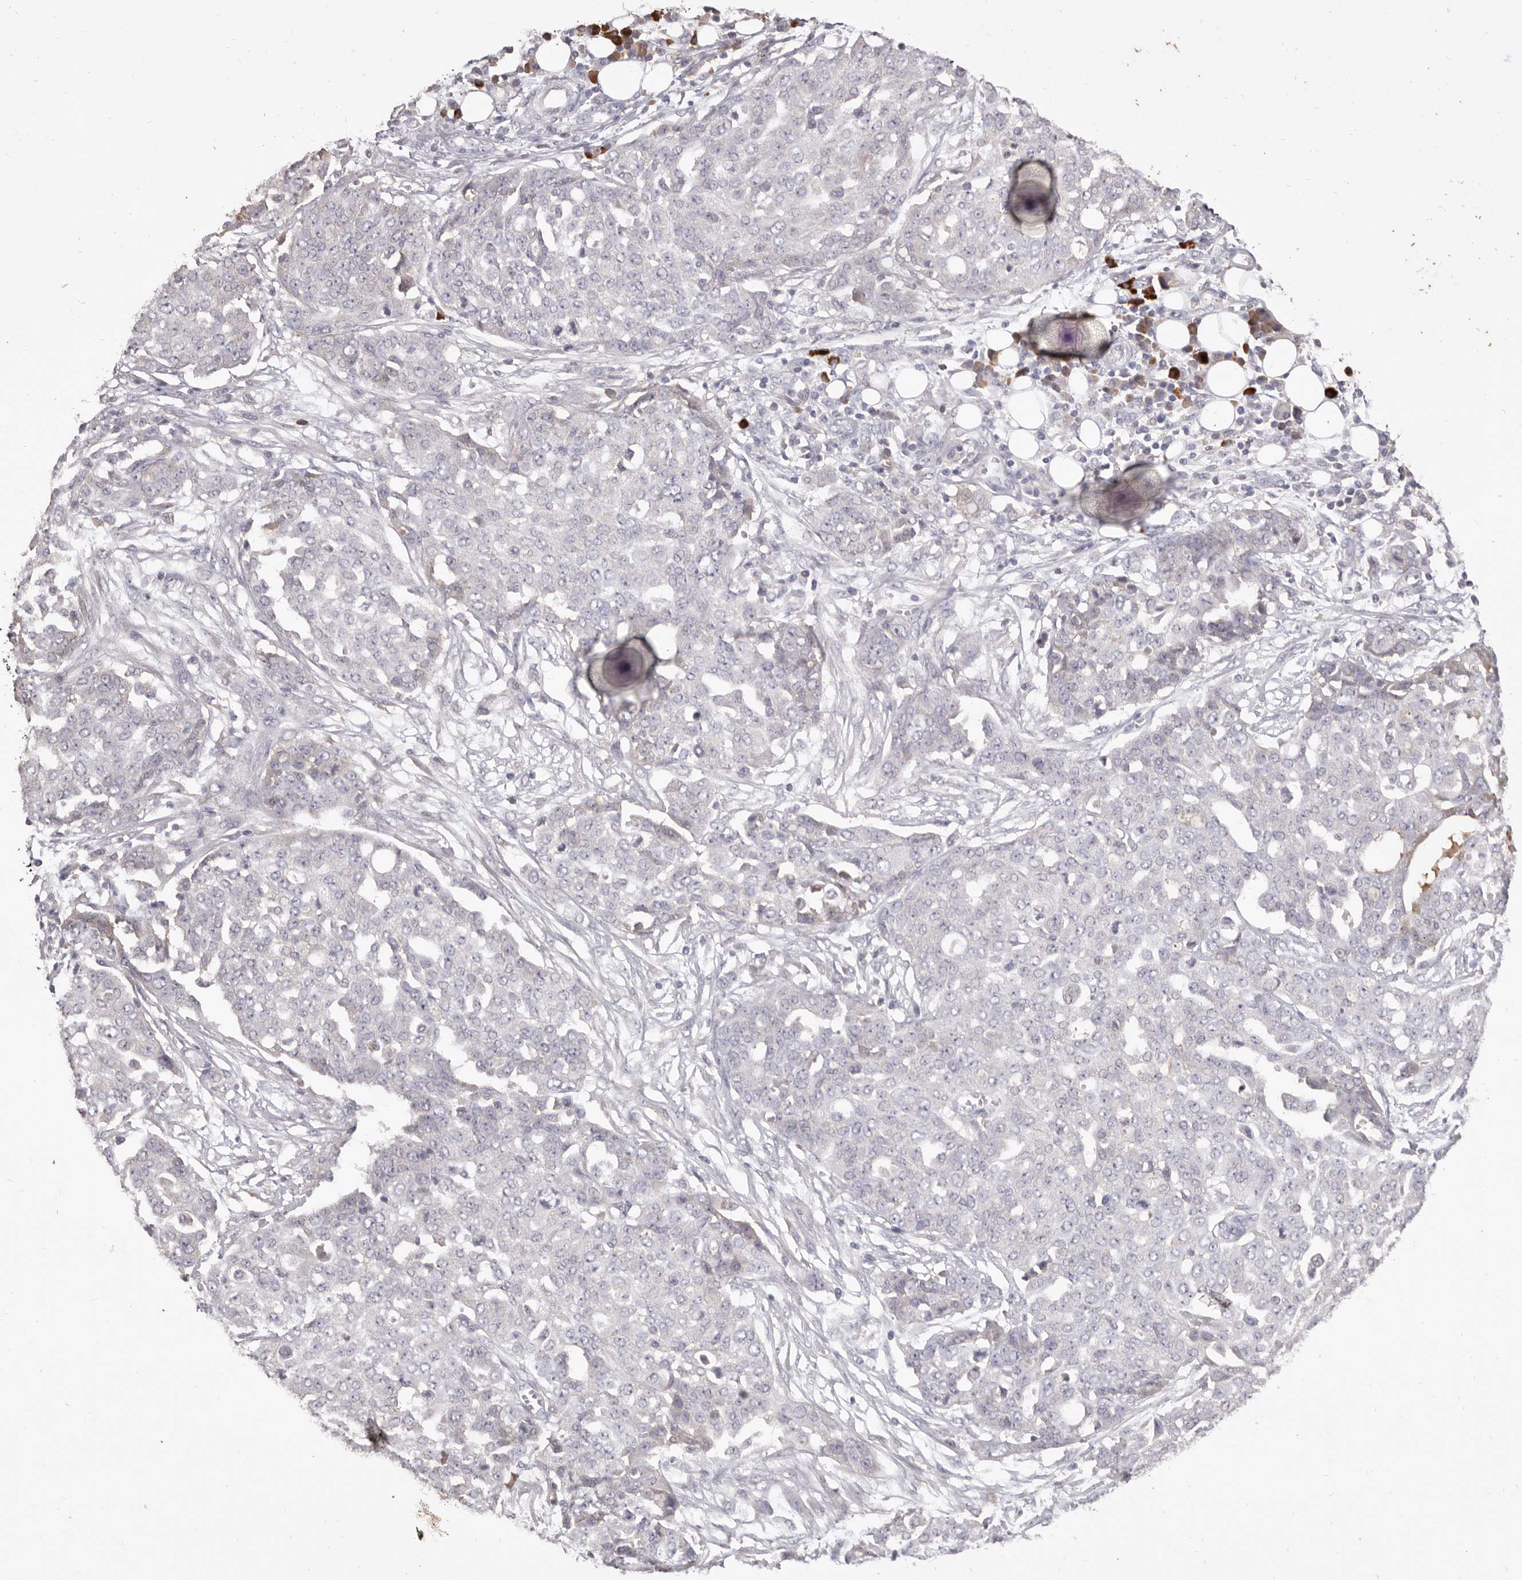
{"staining": {"intensity": "negative", "quantity": "none", "location": "none"}, "tissue": "ovarian cancer", "cell_type": "Tumor cells", "image_type": "cancer", "snomed": [{"axis": "morphology", "description": "Cystadenocarcinoma, serous, NOS"}, {"axis": "topography", "description": "Soft tissue"}, {"axis": "topography", "description": "Ovary"}], "caption": "High power microscopy photomicrograph of an IHC histopathology image of ovarian serous cystadenocarcinoma, revealing no significant staining in tumor cells.", "gene": "HCAR2", "patient": {"sex": "female", "age": 57}}